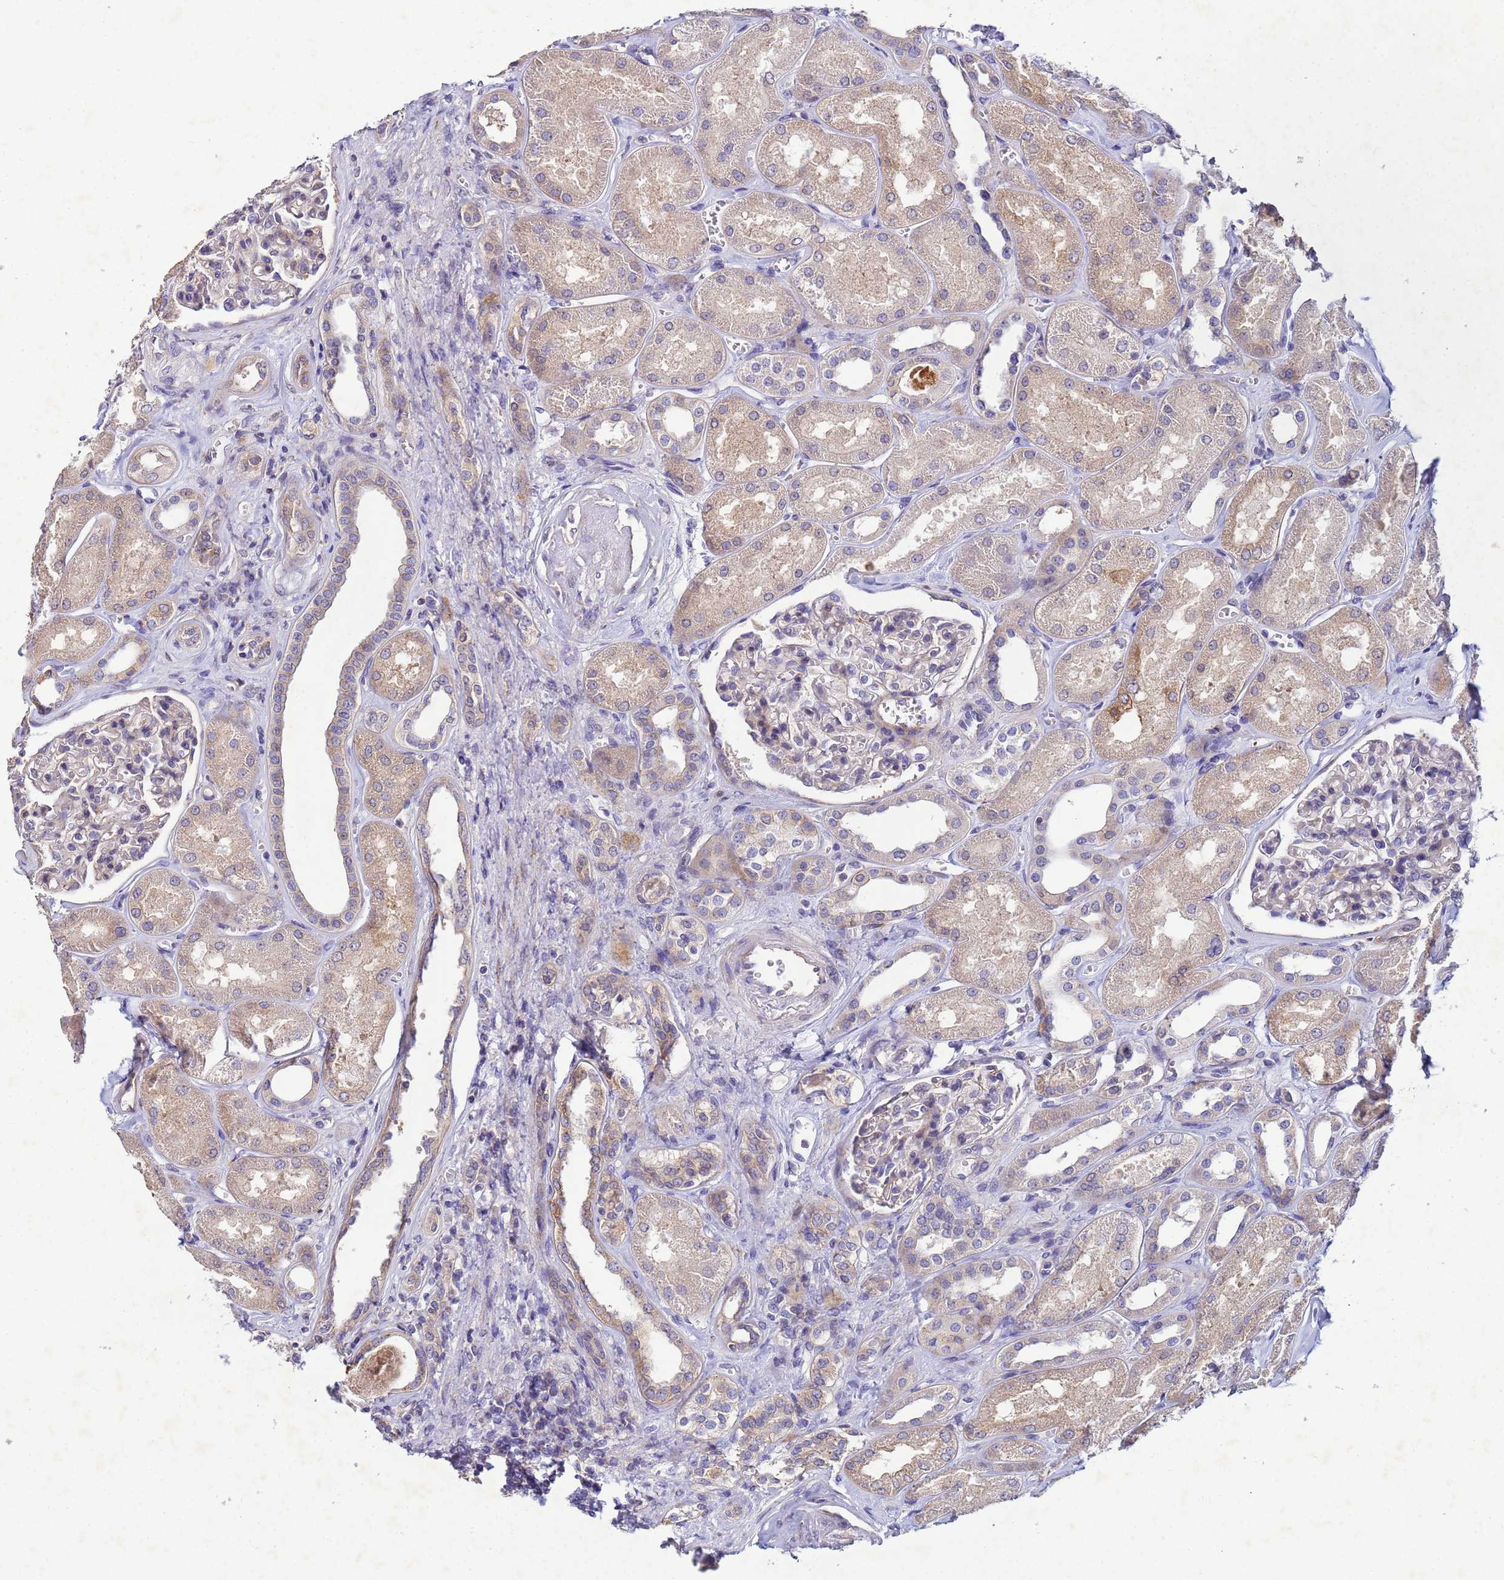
{"staining": {"intensity": "negative", "quantity": "none", "location": "none"}, "tissue": "kidney", "cell_type": "Cells in glomeruli", "image_type": "normal", "snomed": [{"axis": "morphology", "description": "Normal tissue, NOS"}, {"axis": "morphology", "description": "Adenocarcinoma, NOS"}, {"axis": "topography", "description": "Kidney"}], "caption": "Human kidney stained for a protein using immunohistochemistry (IHC) demonstrates no positivity in cells in glomeruli.", "gene": "CDC34", "patient": {"sex": "female", "age": 68}}